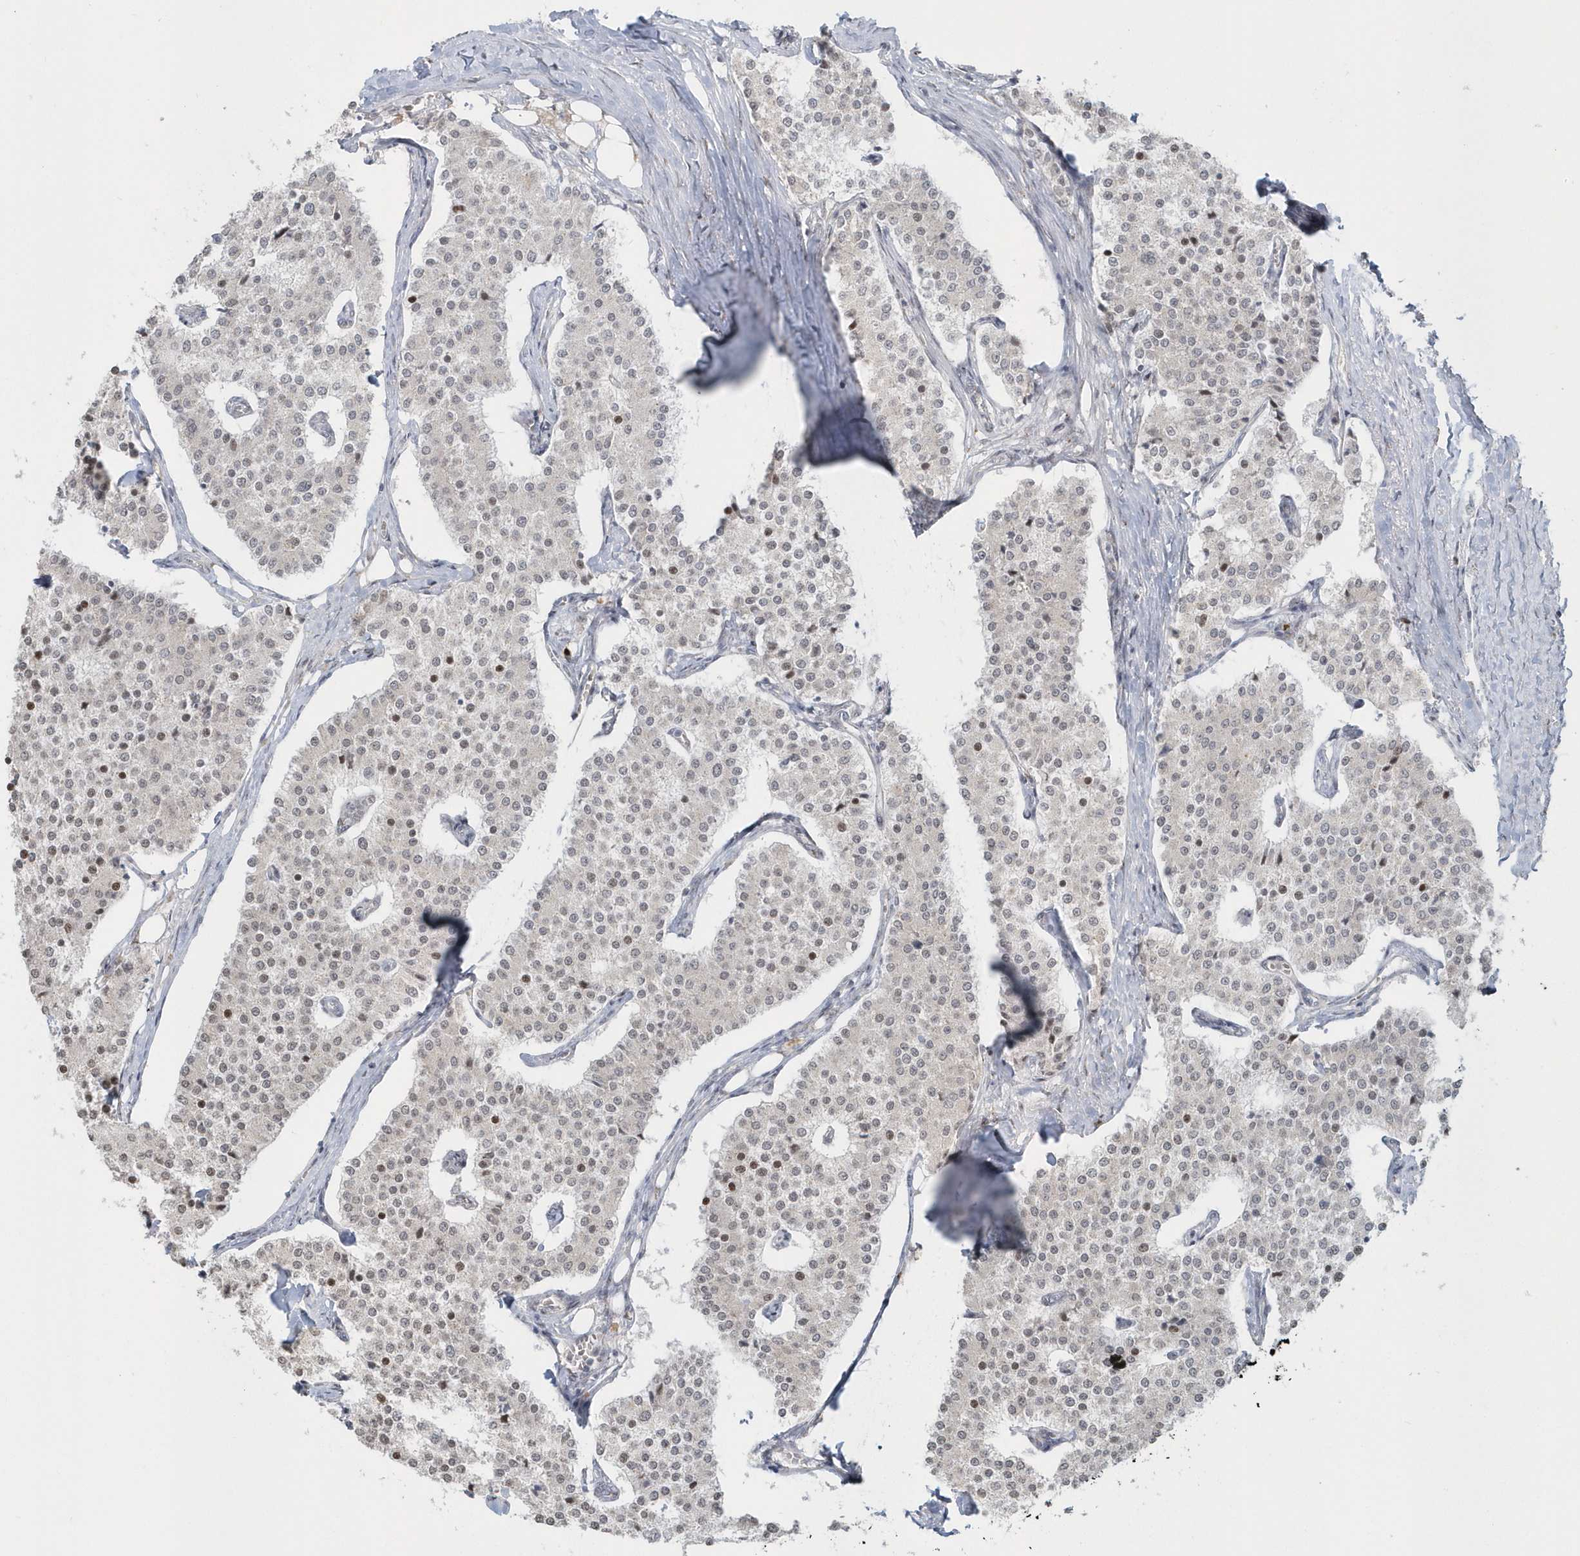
{"staining": {"intensity": "weak", "quantity": "<25%", "location": "nuclear"}, "tissue": "carcinoid", "cell_type": "Tumor cells", "image_type": "cancer", "snomed": [{"axis": "morphology", "description": "Carcinoid, malignant, NOS"}, {"axis": "topography", "description": "Colon"}], "caption": "There is no significant staining in tumor cells of malignant carcinoid. (Stains: DAB (3,3'-diaminobenzidine) IHC with hematoxylin counter stain, Microscopy: brightfield microscopy at high magnification).", "gene": "DHFR", "patient": {"sex": "female", "age": 52}}